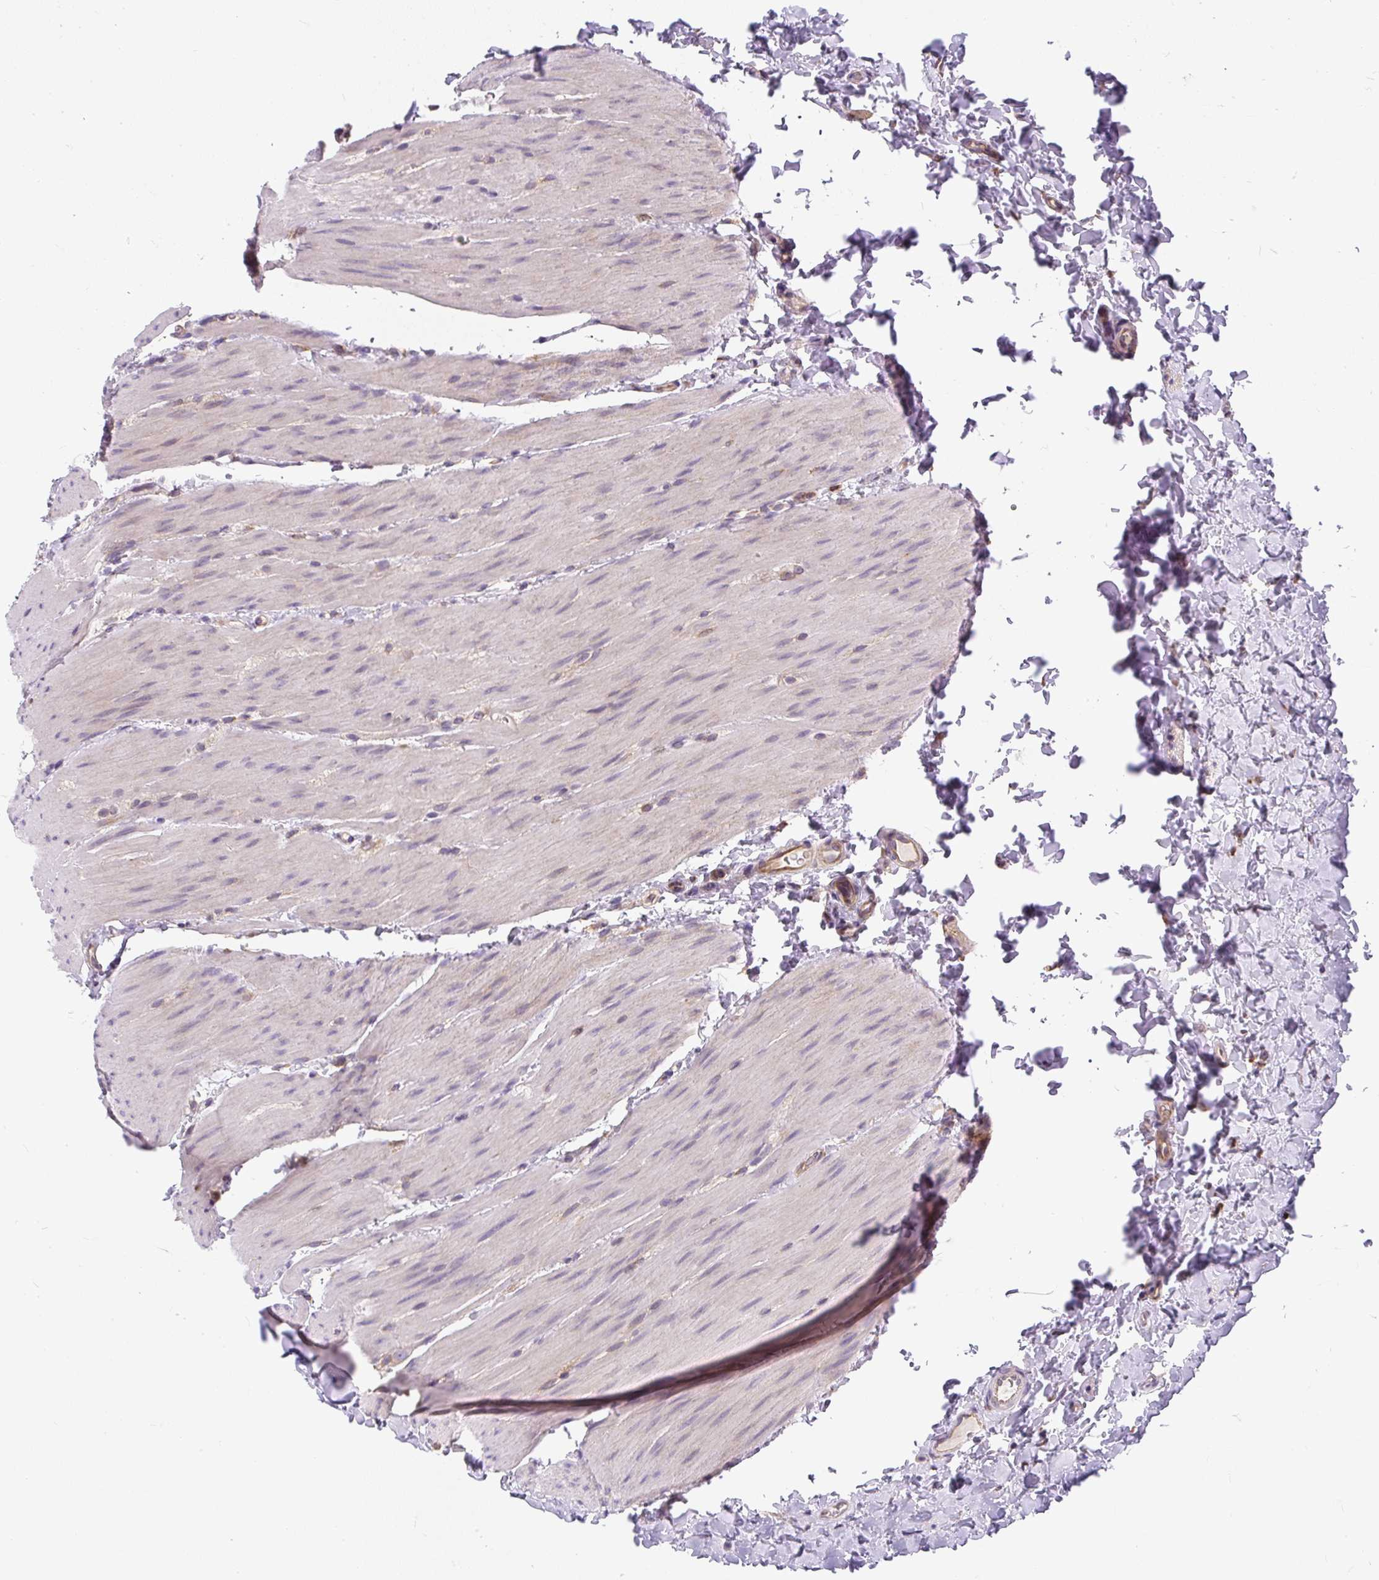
{"staining": {"intensity": "moderate", "quantity": ">75%", "location": "cytoplasmic/membranous"}, "tissue": "colon", "cell_type": "Endothelial cells", "image_type": "normal", "snomed": [{"axis": "morphology", "description": "Normal tissue, NOS"}, {"axis": "topography", "description": "Colon"}], "caption": "Protein expression analysis of benign colon shows moderate cytoplasmic/membranous staining in approximately >75% of endothelial cells.", "gene": "CYP20A1", "patient": {"sex": "male", "age": 46}}